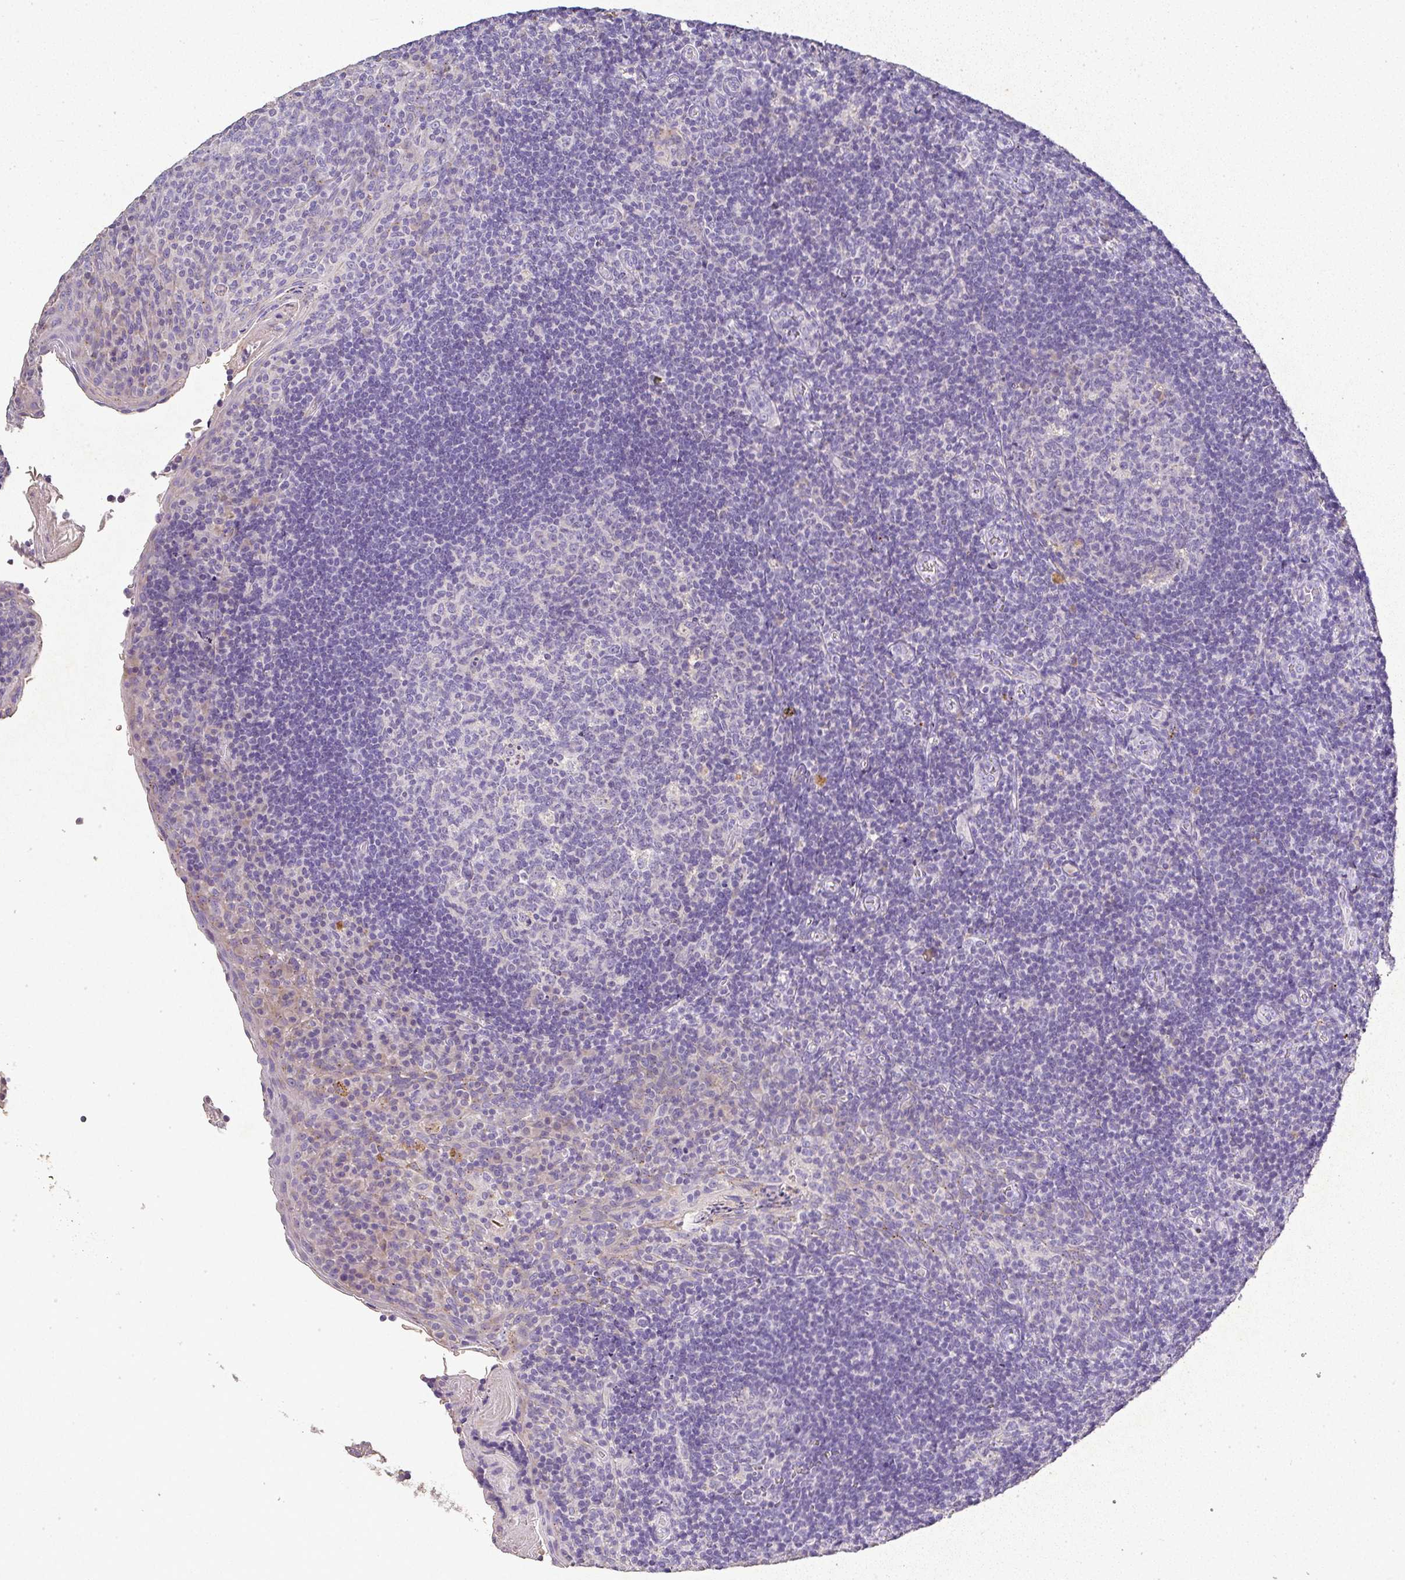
{"staining": {"intensity": "negative", "quantity": "none", "location": "none"}, "tissue": "tonsil", "cell_type": "Germinal center cells", "image_type": "normal", "snomed": [{"axis": "morphology", "description": "Normal tissue, NOS"}, {"axis": "topography", "description": "Tonsil"}], "caption": "The histopathology image reveals no significant positivity in germinal center cells of tonsil.", "gene": "RPS2", "patient": {"sex": "male", "age": 17}}